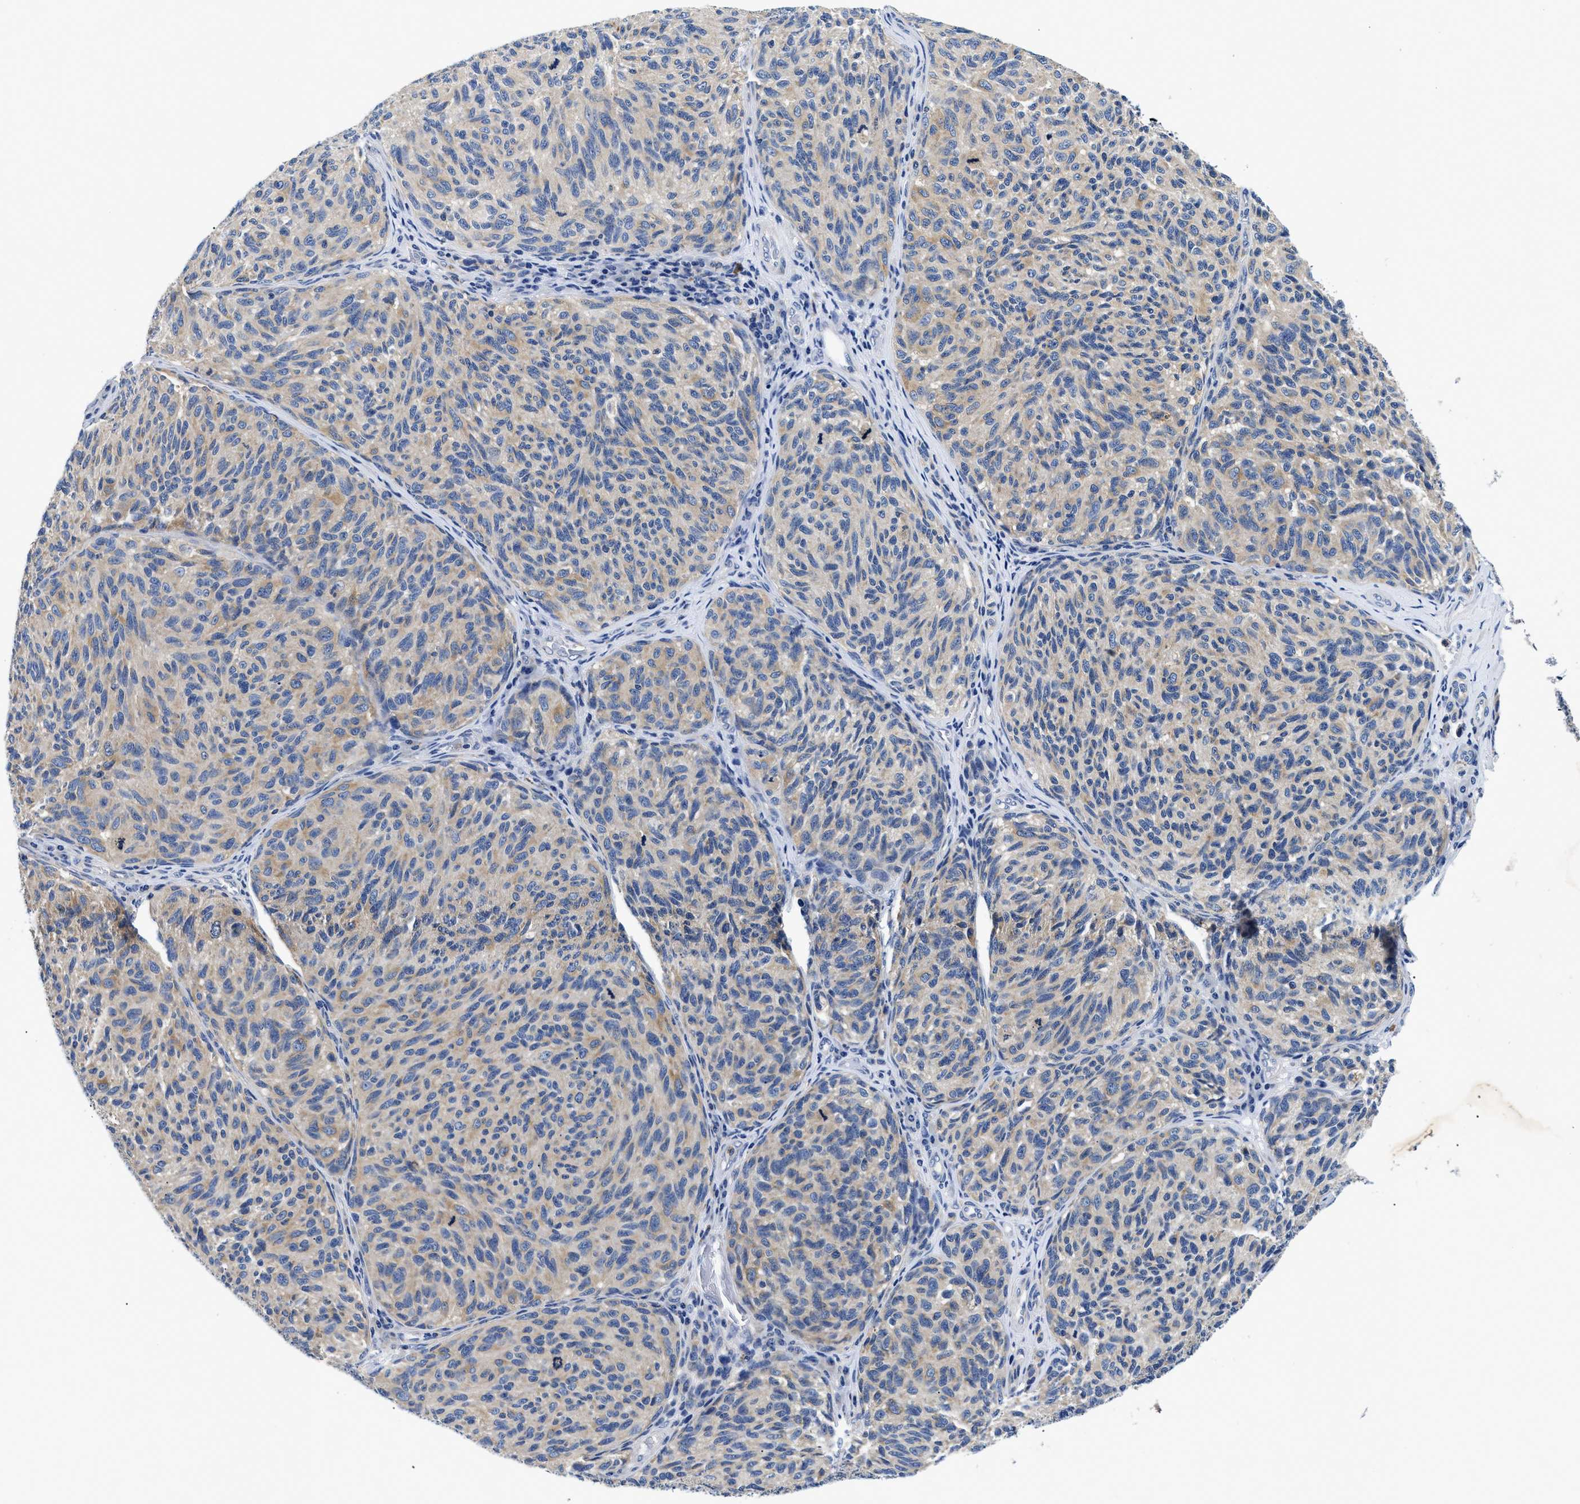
{"staining": {"intensity": "weak", "quantity": "25%-75%", "location": "cytoplasmic/membranous"}, "tissue": "melanoma", "cell_type": "Tumor cells", "image_type": "cancer", "snomed": [{"axis": "morphology", "description": "Malignant melanoma, NOS"}, {"axis": "topography", "description": "Skin"}], "caption": "This is an image of IHC staining of melanoma, which shows weak expression in the cytoplasmic/membranous of tumor cells.", "gene": "MEA1", "patient": {"sex": "female", "age": 73}}